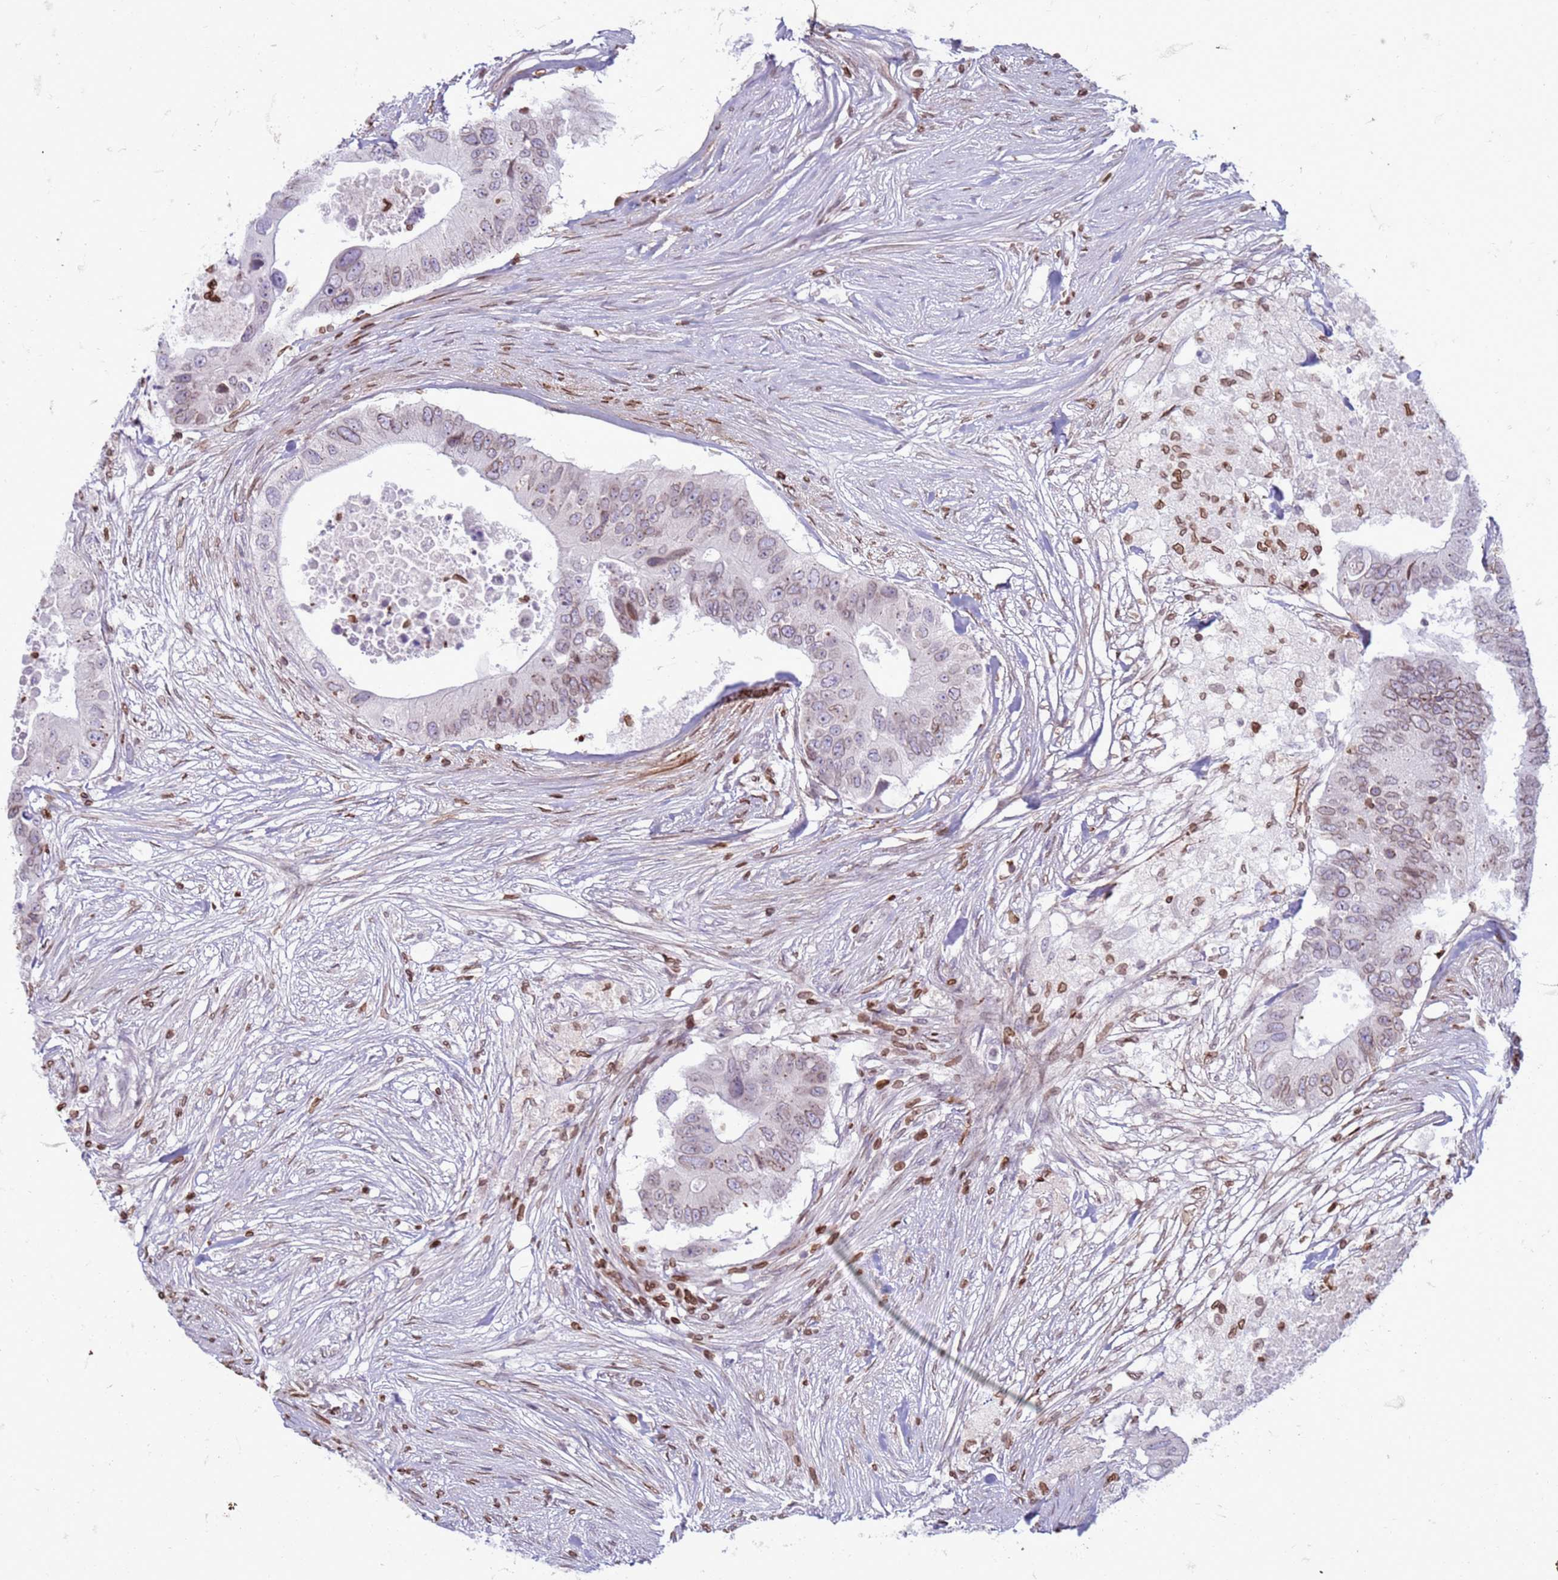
{"staining": {"intensity": "weak", "quantity": ">75%", "location": "cytoplasmic/membranous,nuclear"}, "tissue": "colorectal cancer", "cell_type": "Tumor cells", "image_type": "cancer", "snomed": [{"axis": "morphology", "description": "Adenocarcinoma, NOS"}, {"axis": "topography", "description": "Colon"}], "caption": "Colorectal adenocarcinoma tissue exhibits weak cytoplasmic/membranous and nuclear staining in about >75% of tumor cells, visualized by immunohistochemistry.", "gene": "METTL25B", "patient": {"sex": "male", "age": 71}}